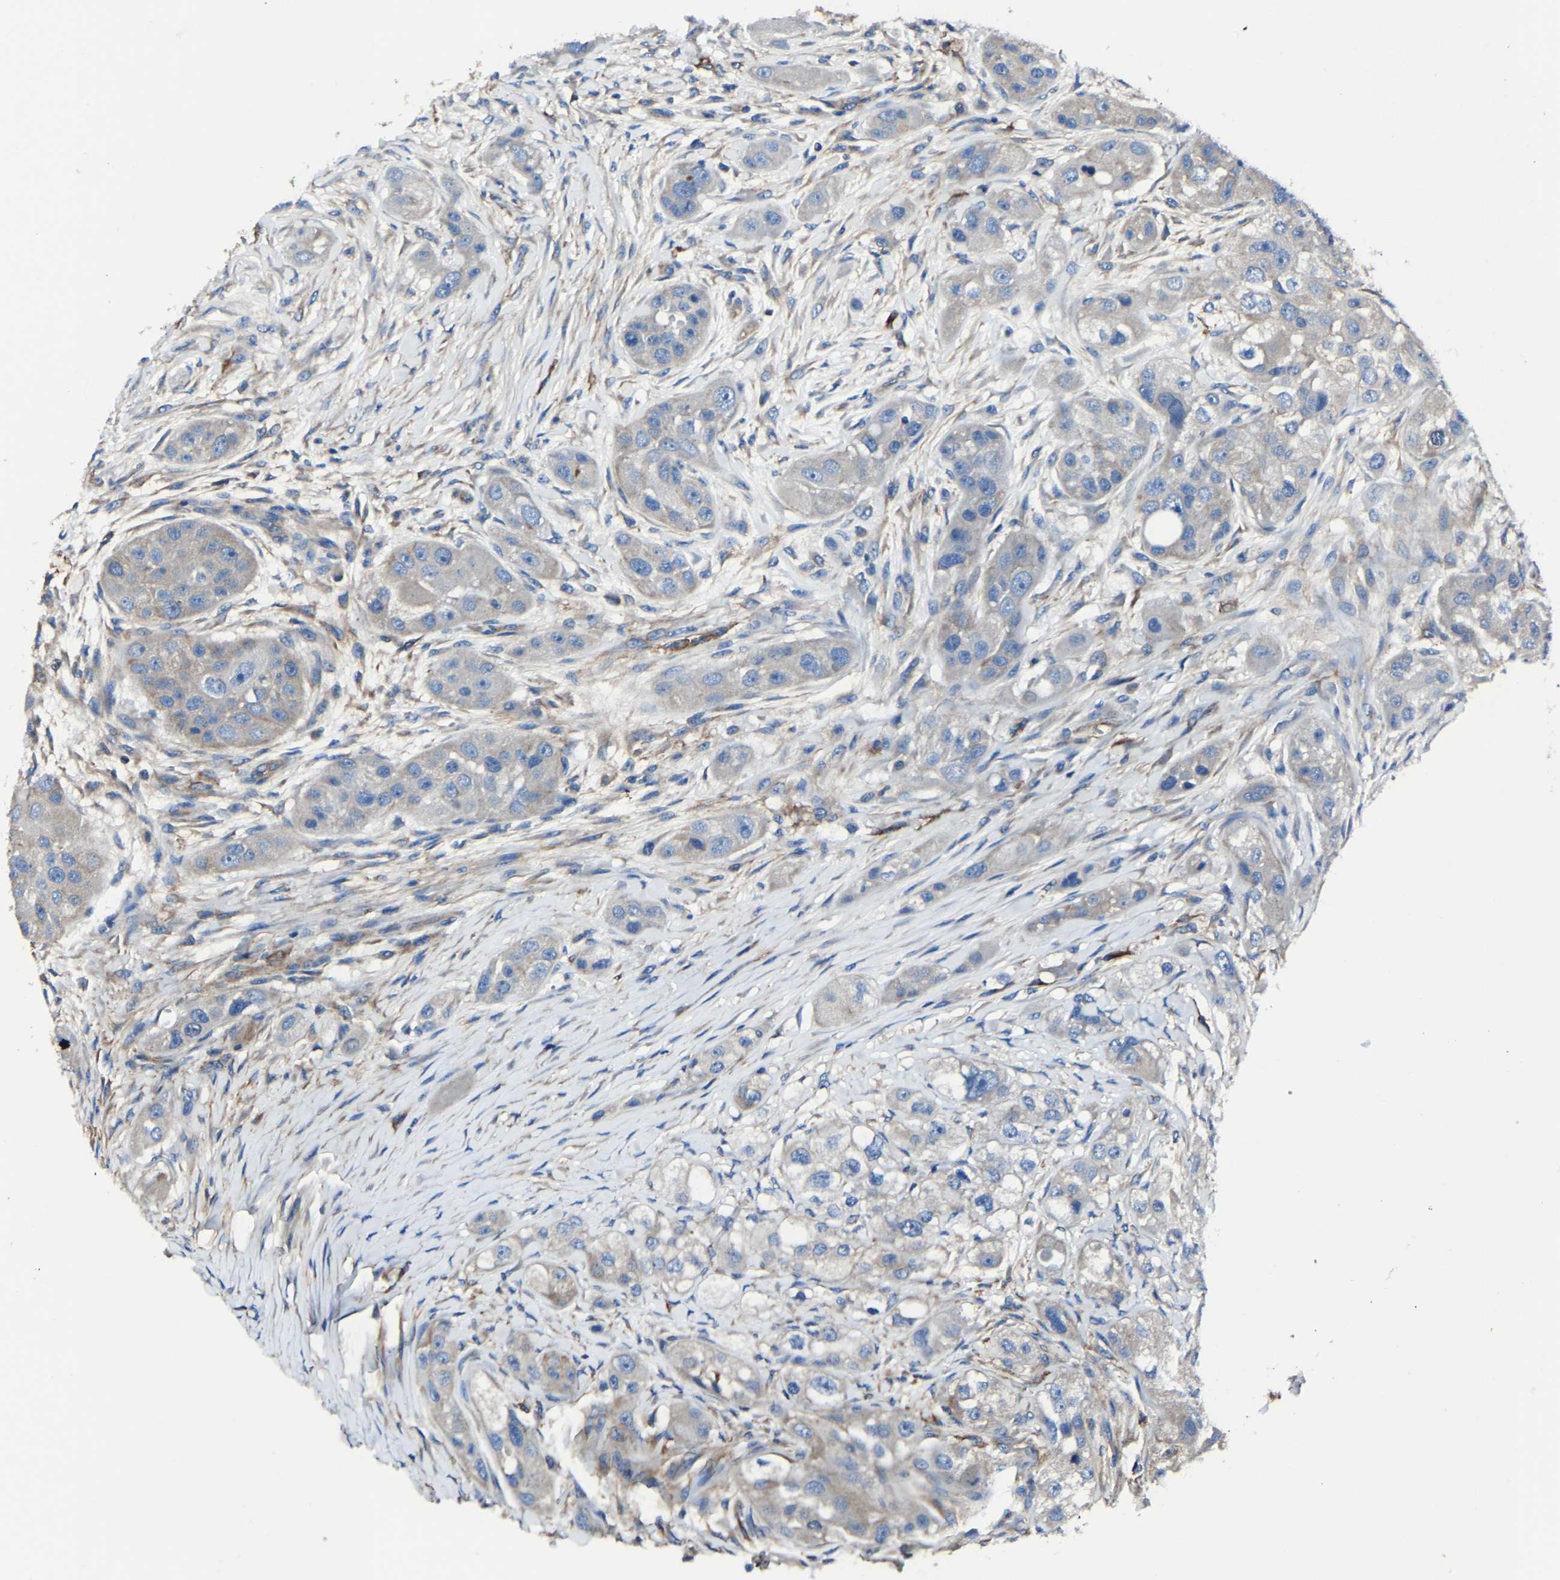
{"staining": {"intensity": "negative", "quantity": "none", "location": "none"}, "tissue": "head and neck cancer", "cell_type": "Tumor cells", "image_type": "cancer", "snomed": [{"axis": "morphology", "description": "Normal tissue, NOS"}, {"axis": "morphology", "description": "Squamous cell carcinoma, NOS"}, {"axis": "topography", "description": "Skeletal muscle"}, {"axis": "topography", "description": "Head-Neck"}], "caption": "This is an immunohistochemistry (IHC) image of head and neck cancer (squamous cell carcinoma). There is no expression in tumor cells.", "gene": "KIAA1958", "patient": {"sex": "male", "age": 51}}